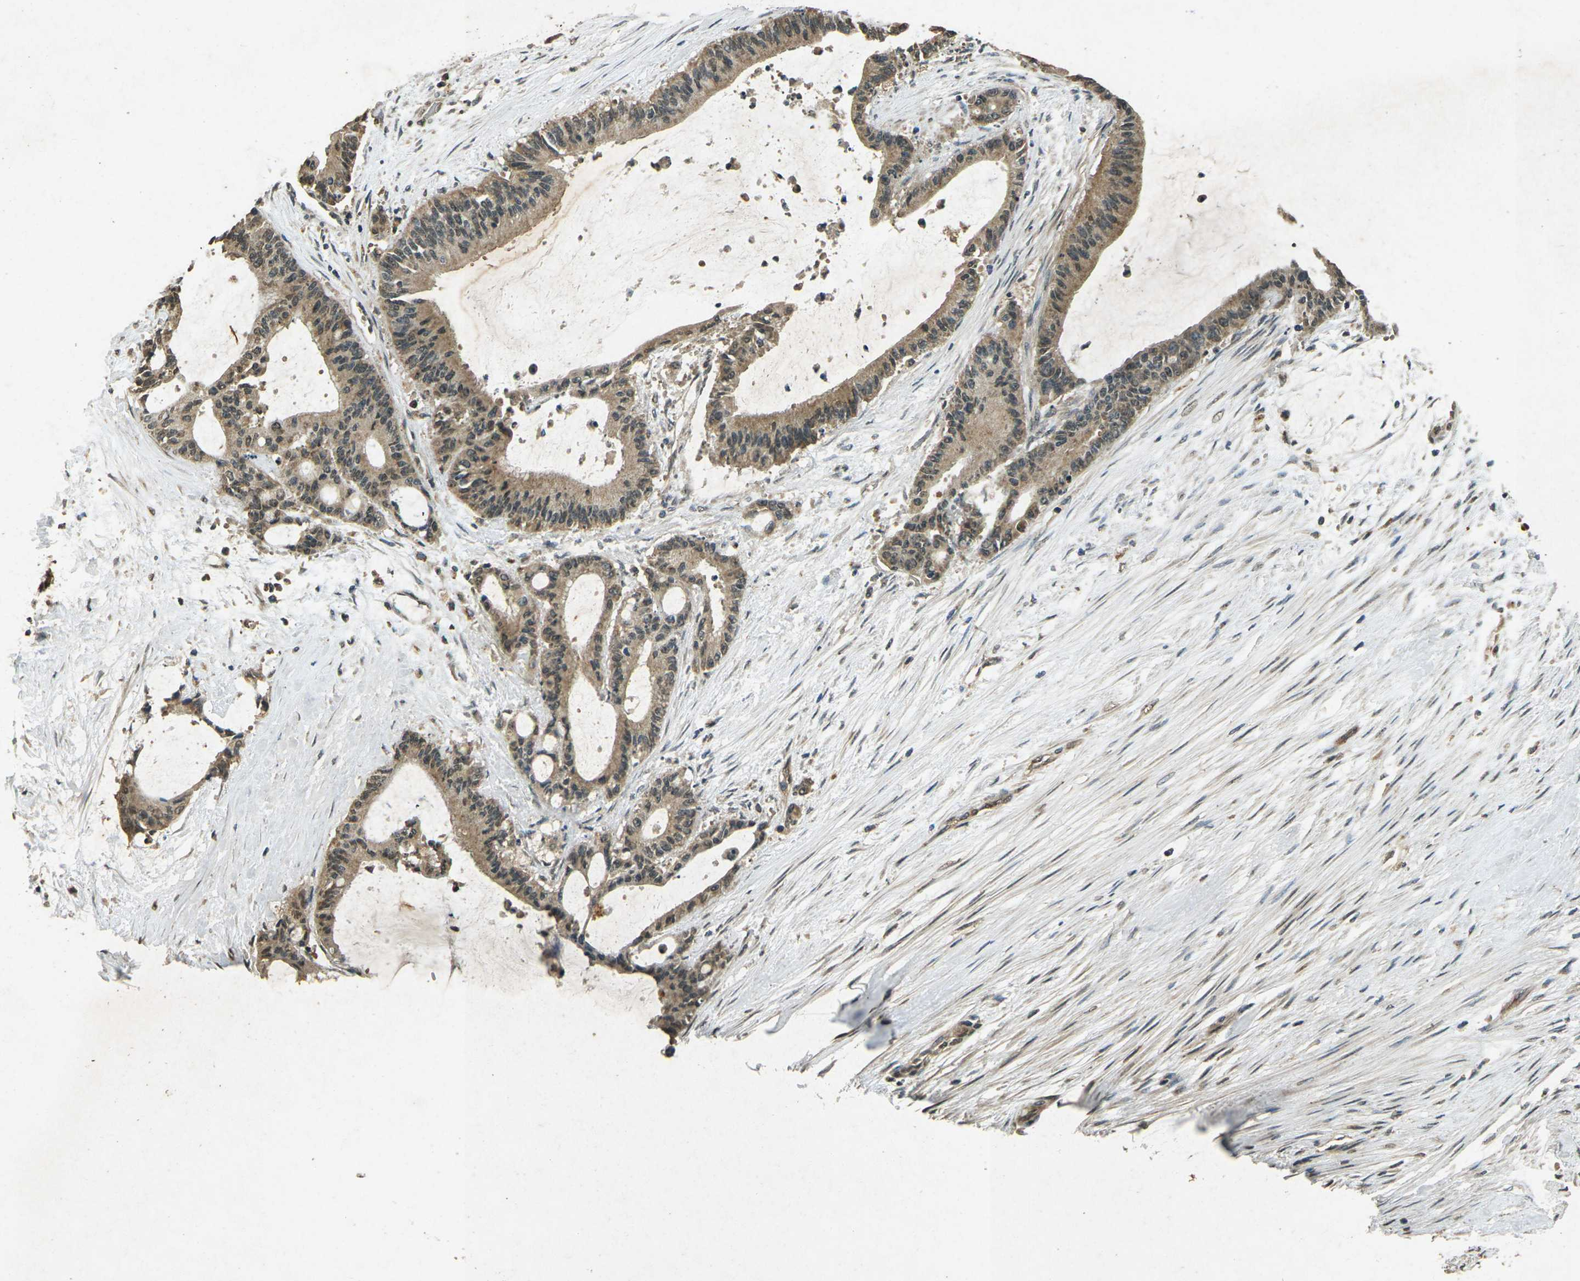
{"staining": {"intensity": "moderate", "quantity": ">75%", "location": "cytoplasmic/membranous"}, "tissue": "liver cancer", "cell_type": "Tumor cells", "image_type": "cancer", "snomed": [{"axis": "morphology", "description": "Cholangiocarcinoma"}, {"axis": "topography", "description": "Liver"}], "caption": "A brown stain labels moderate cytoplasmic/membranous expression of a protein in liver cancer tumor cells.", "gene": "PDE2A", "patient": {"sex": "female", "age": 73}}